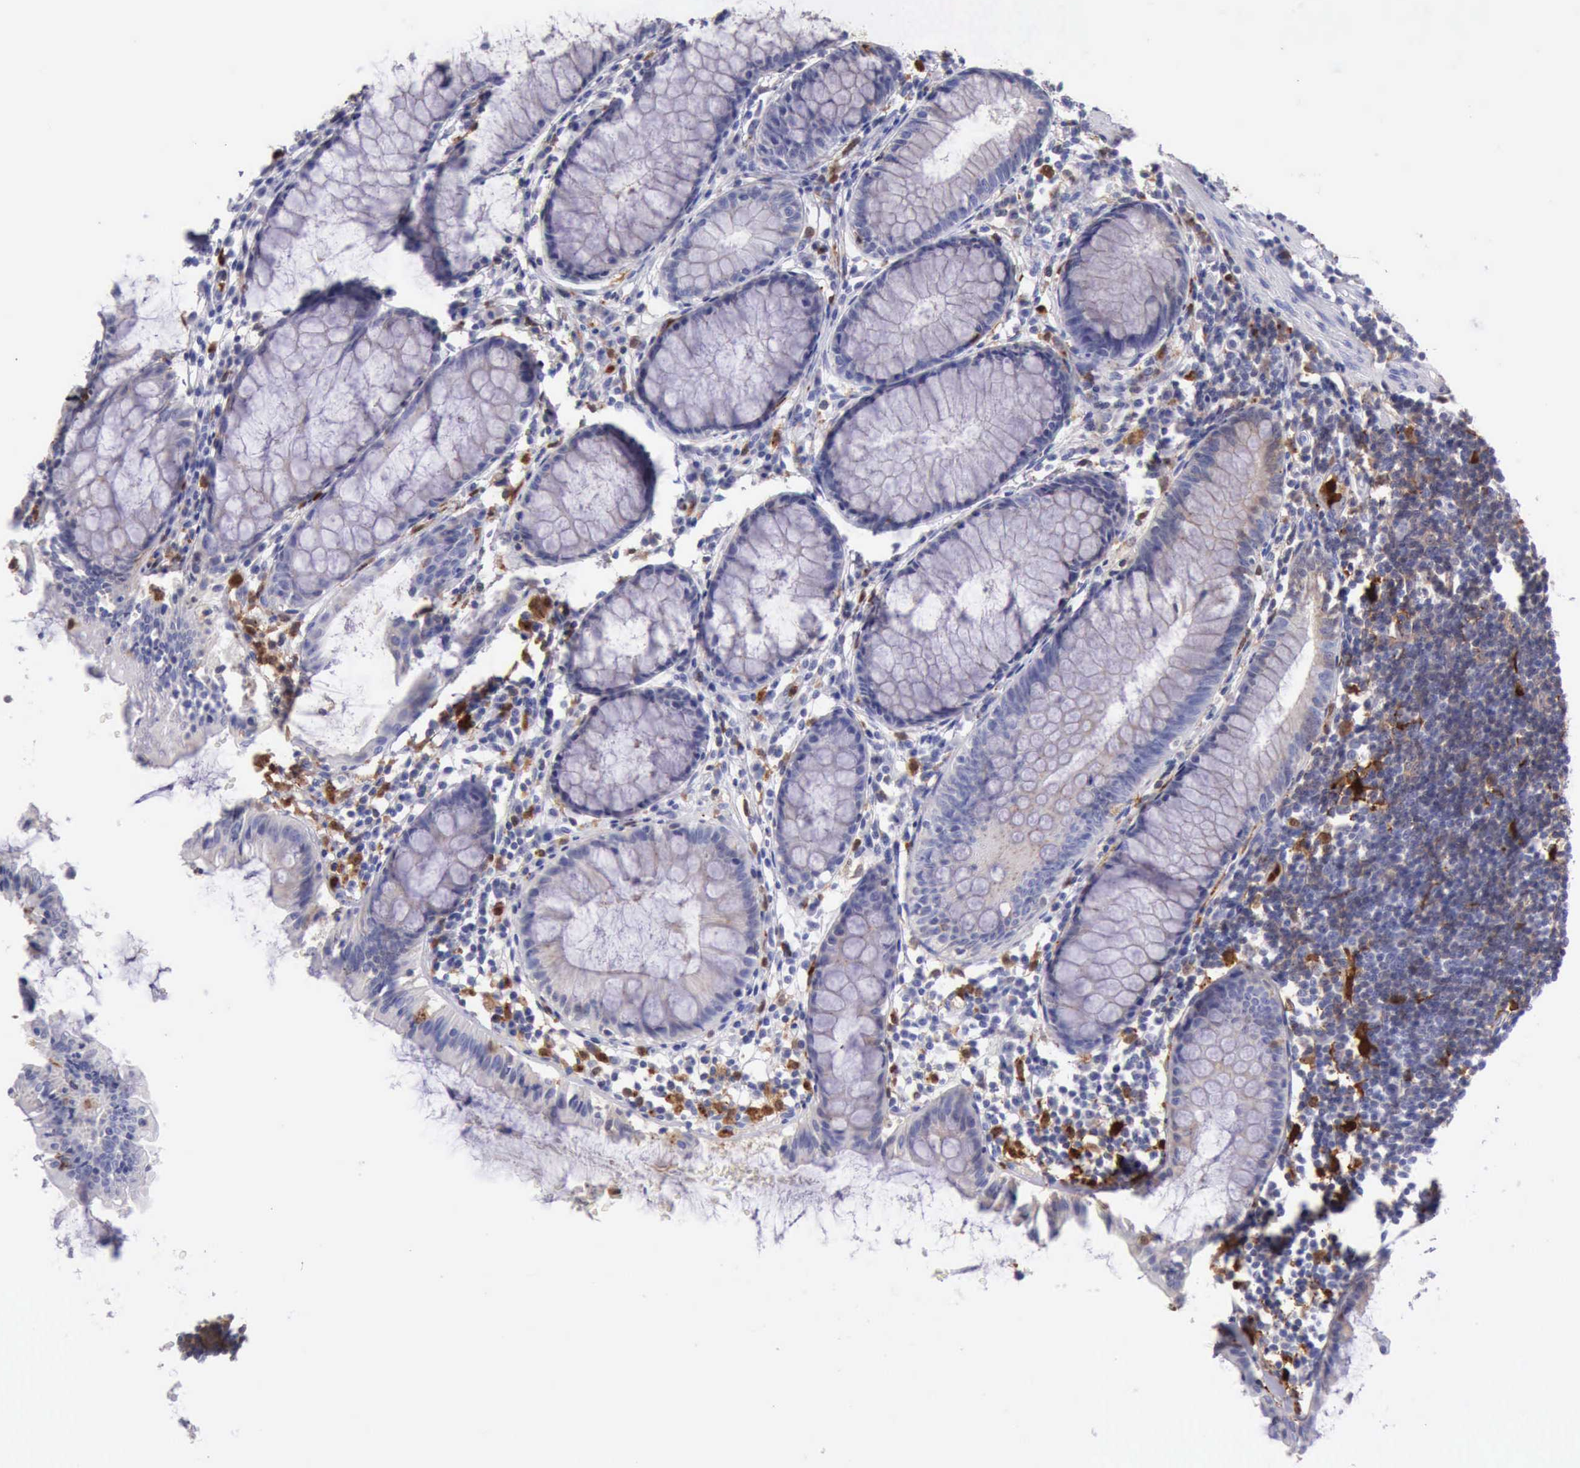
{"staining": {"intensity": "negative", "quantity": "none", "location": "none"}, "tissue": "rectum", "cell_type": "Glandular cells", "image_type": "normal", "snomed": [{"axis": "morphology", "description": "Normal tissue, NOS"}, {"axis": "topography", "description": "Rectum"}], "caption": "This is an IHC photomicrograph of benign rectum. There is no staining in glandular cells.", "gene": "CSTA", "patient": {"sex": "female", "age": 66}}